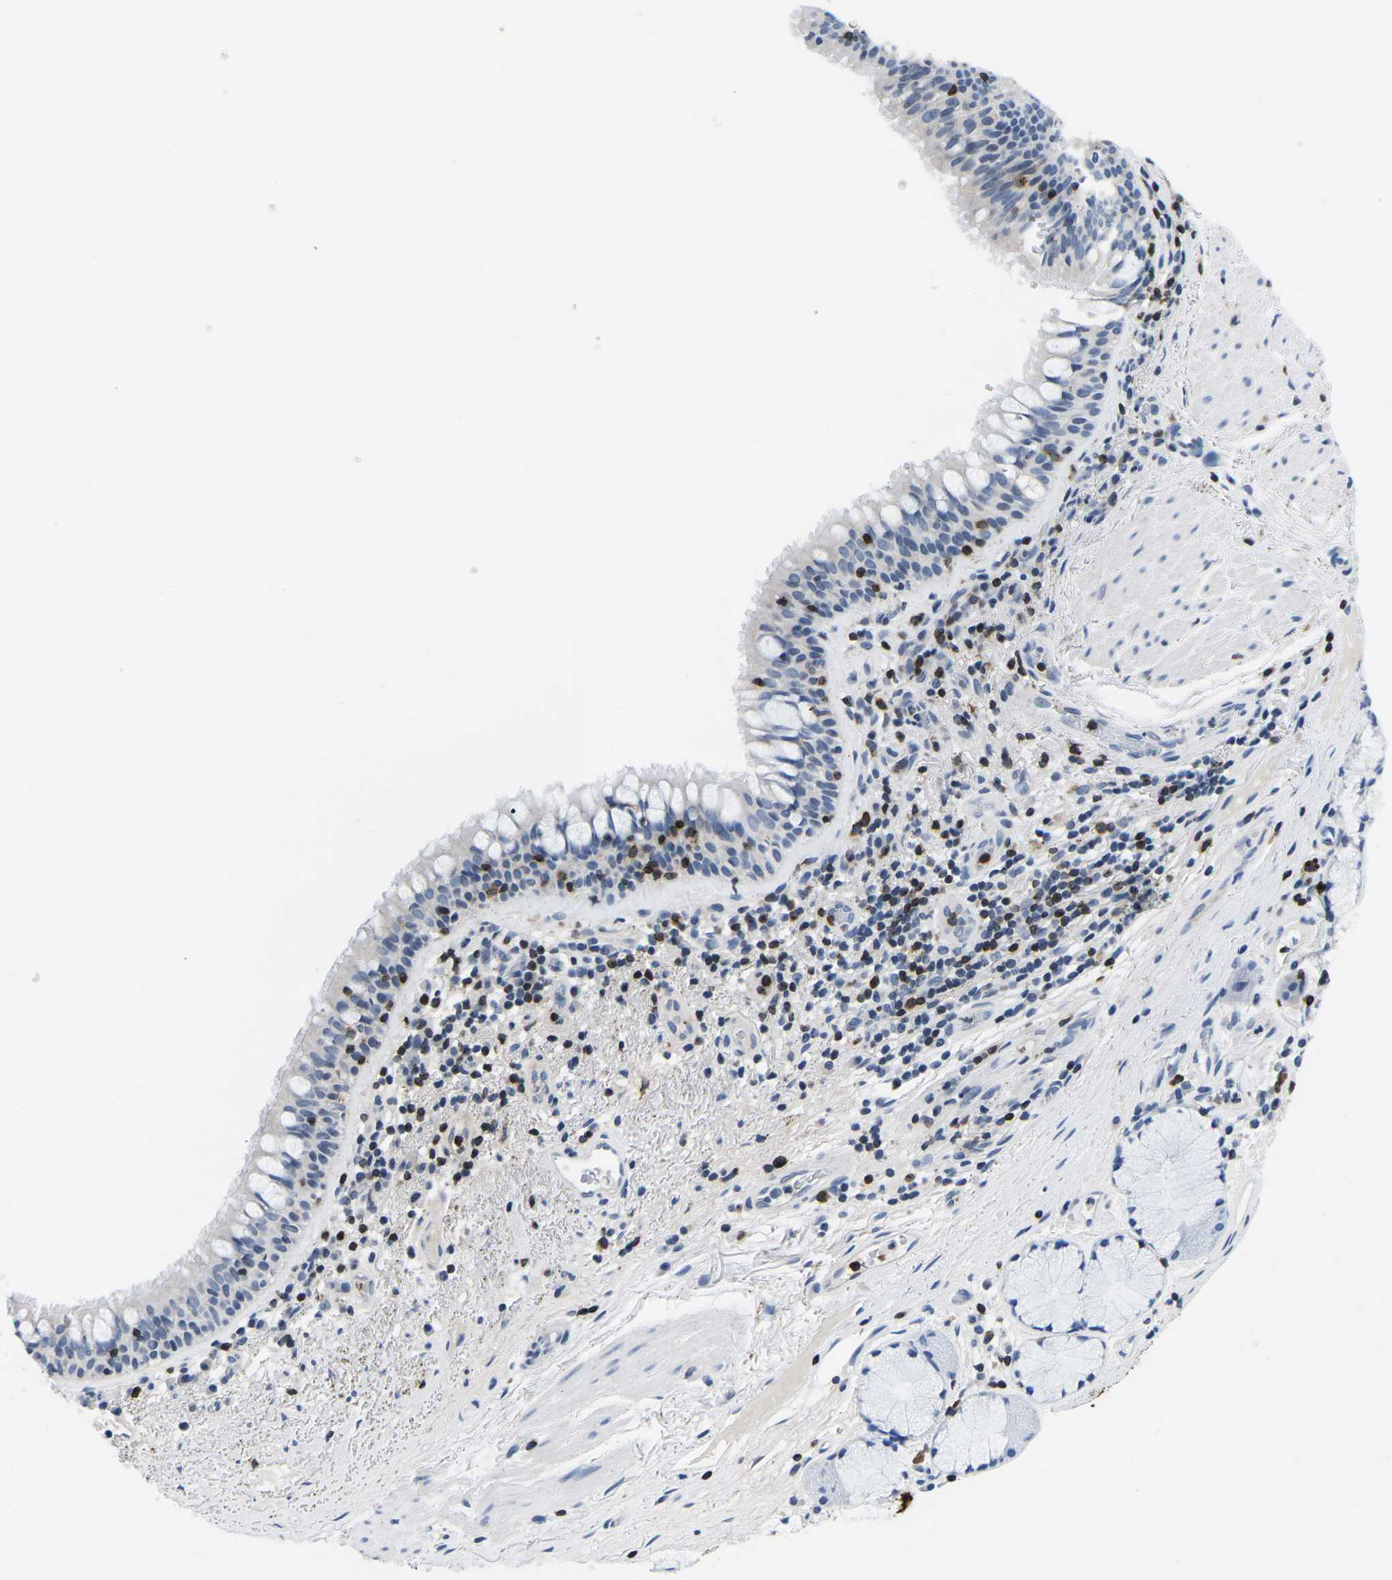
{"staining": {"intensity": "negative", "quantity": "none", "location": "none"}, "tissue": "bronchus", "cell_type": "Respiratory epithelial cells", "image_type": "normal", "snomed": [{"axis": "morphology", "description": "Normal tissue, NOS"}, {"axis": "morphology", "description": "Inflammation, NOS"}, {"axis": "topography", "description": "Cartilage tissue"}, {"axis": "topography", "description": "Bronchus"}], "caption": "DAB (3,3'-diaminobenzidine) immunohistochemical staining of unremarkable human bronchus exhibits no significant staining in respiratory epithelial cells.", "gene": "CTSW", "patient": {"sex": "male", "age": 77}}